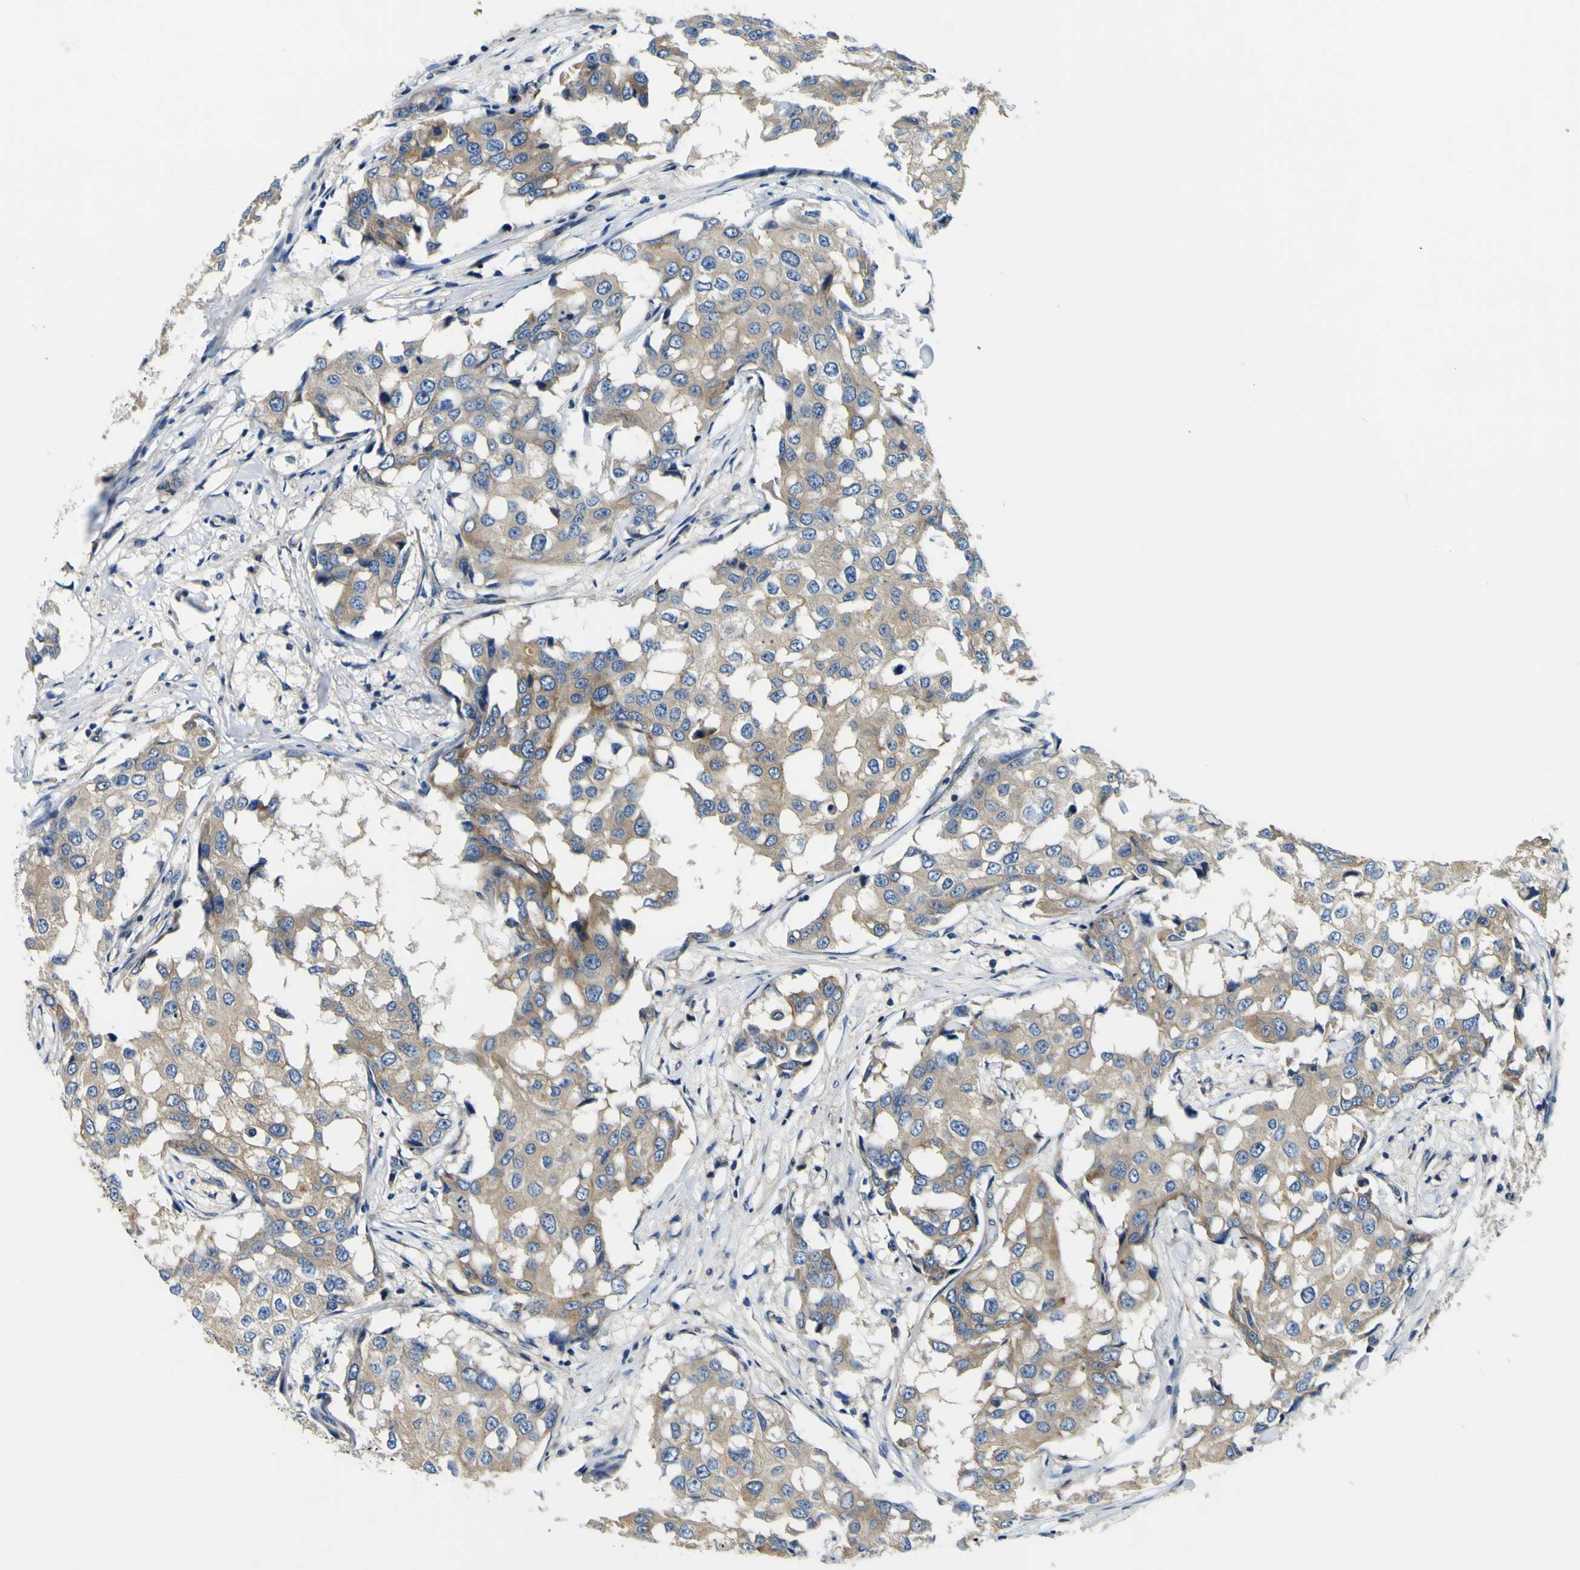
{"staining": {"intensity": "weak", "quantity": ">75%", "location": "cytoplasmic/membranous"}, "tissue": "breast cancer", "cell_type": "Tumor cells", "image_type": "cancer", "snomed": [{"axis": "morphology", "description": "Duct carcinoma"}, {"axis": "topography", "description": "Breast"}], "caption": "Immunohistochemical staining of infiltrating ductal carcinoma (breast) displays low levels of weak cytoplasmic/membranous staining in about >75% of tumor cells. (brown staining indicates protein expression, while blue staining denotes nuclei).", "gene": "CLSTN1", "patient": {"sex": "female", "age": 27}}